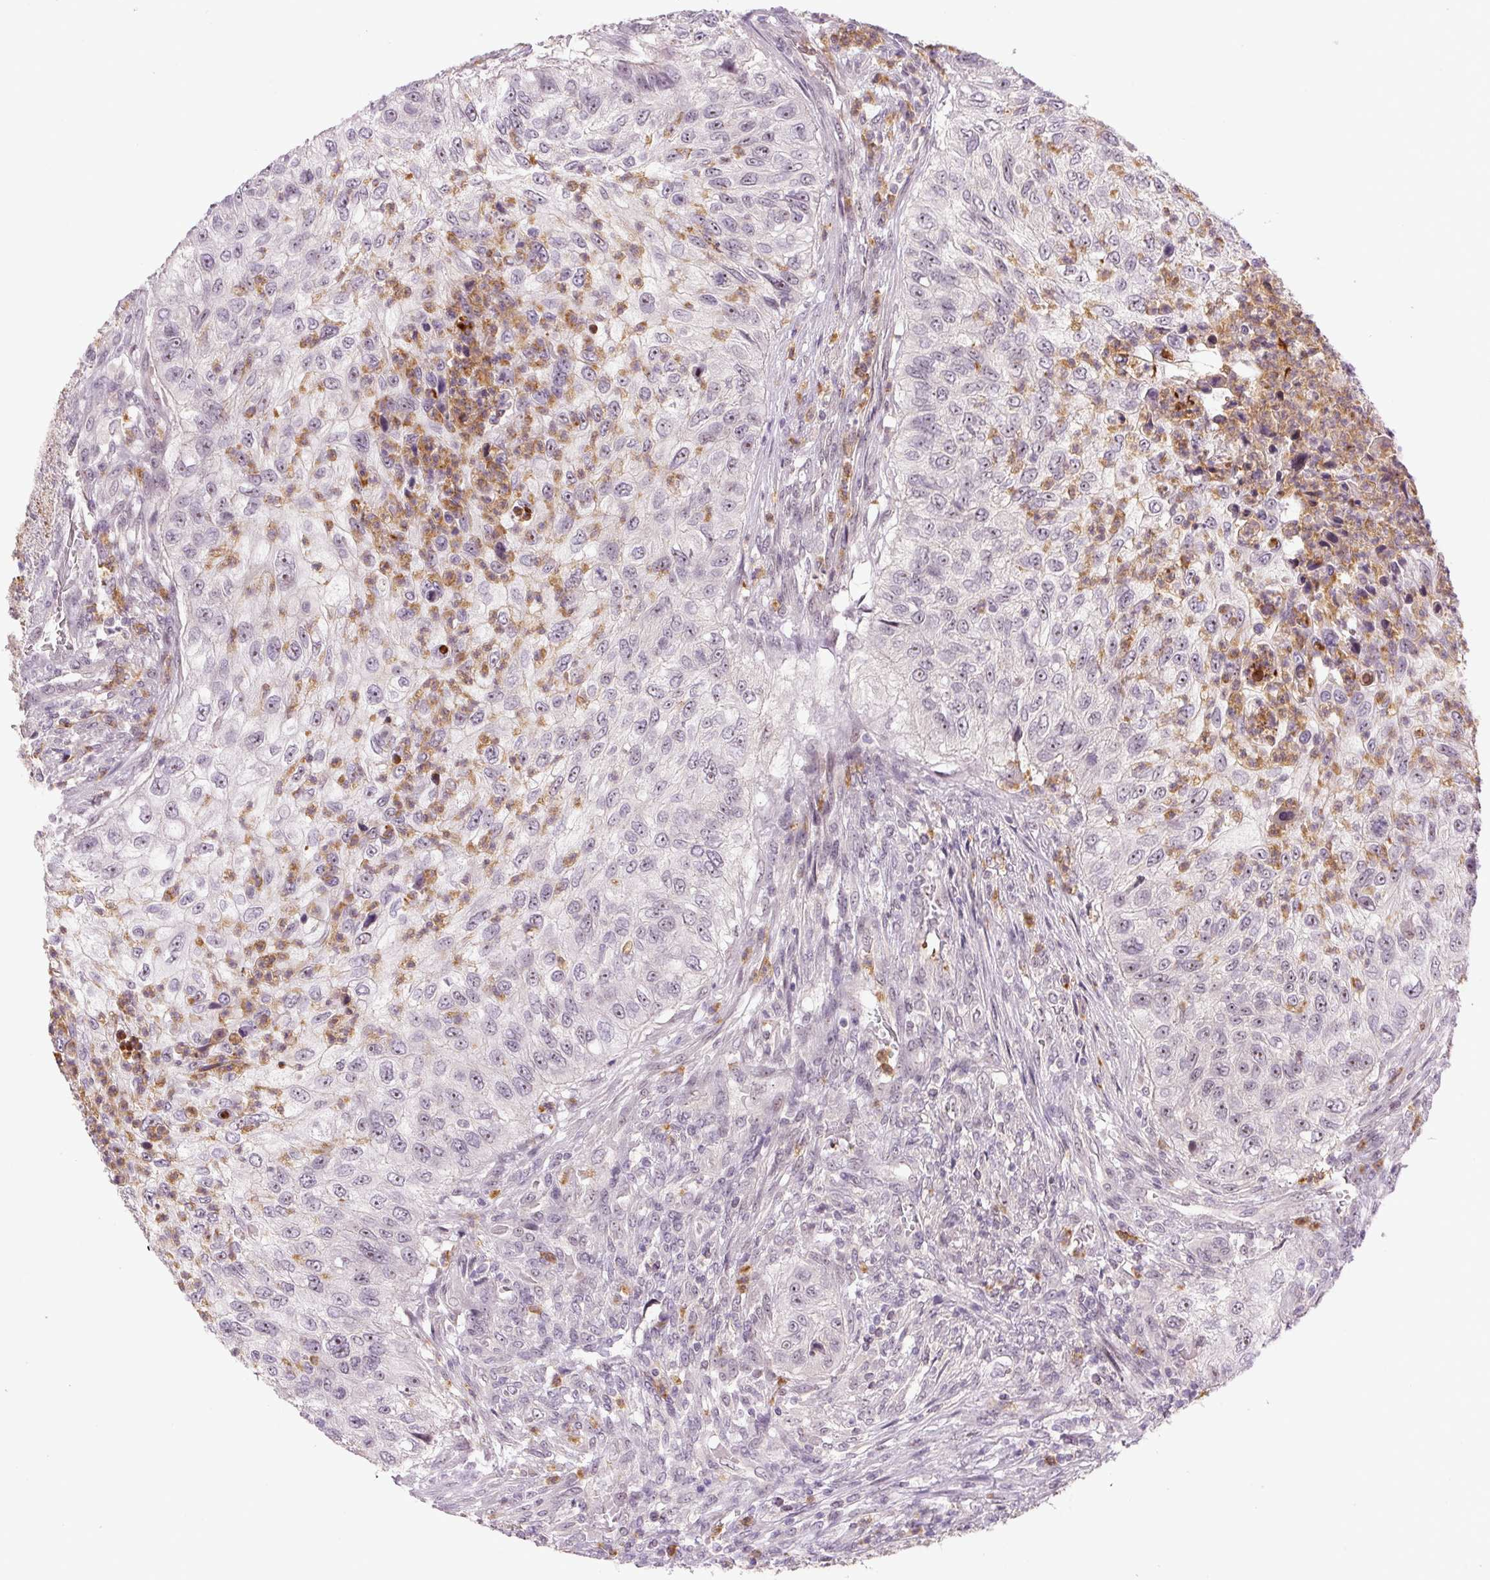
{"staining": {"intensity": "negative", "quantity": "none", "location": "none"}, "tissue": "urothelial cancer", "cell_type": "Tumor cells", "image_type": "cancer", "snomed": [{"axis": "morphology", "description": "Urothelial carcinoma, High grade"}, {"axis": "topography", "description": "Urinary bladder"}], "caption": "This is an immunohistochemistry photomicrograph of urothelial carcinoma (high-grade). There is no positivity in tumor cells.", "gene": "SGF29", "patient": {"sex": "female", "age": 60}}